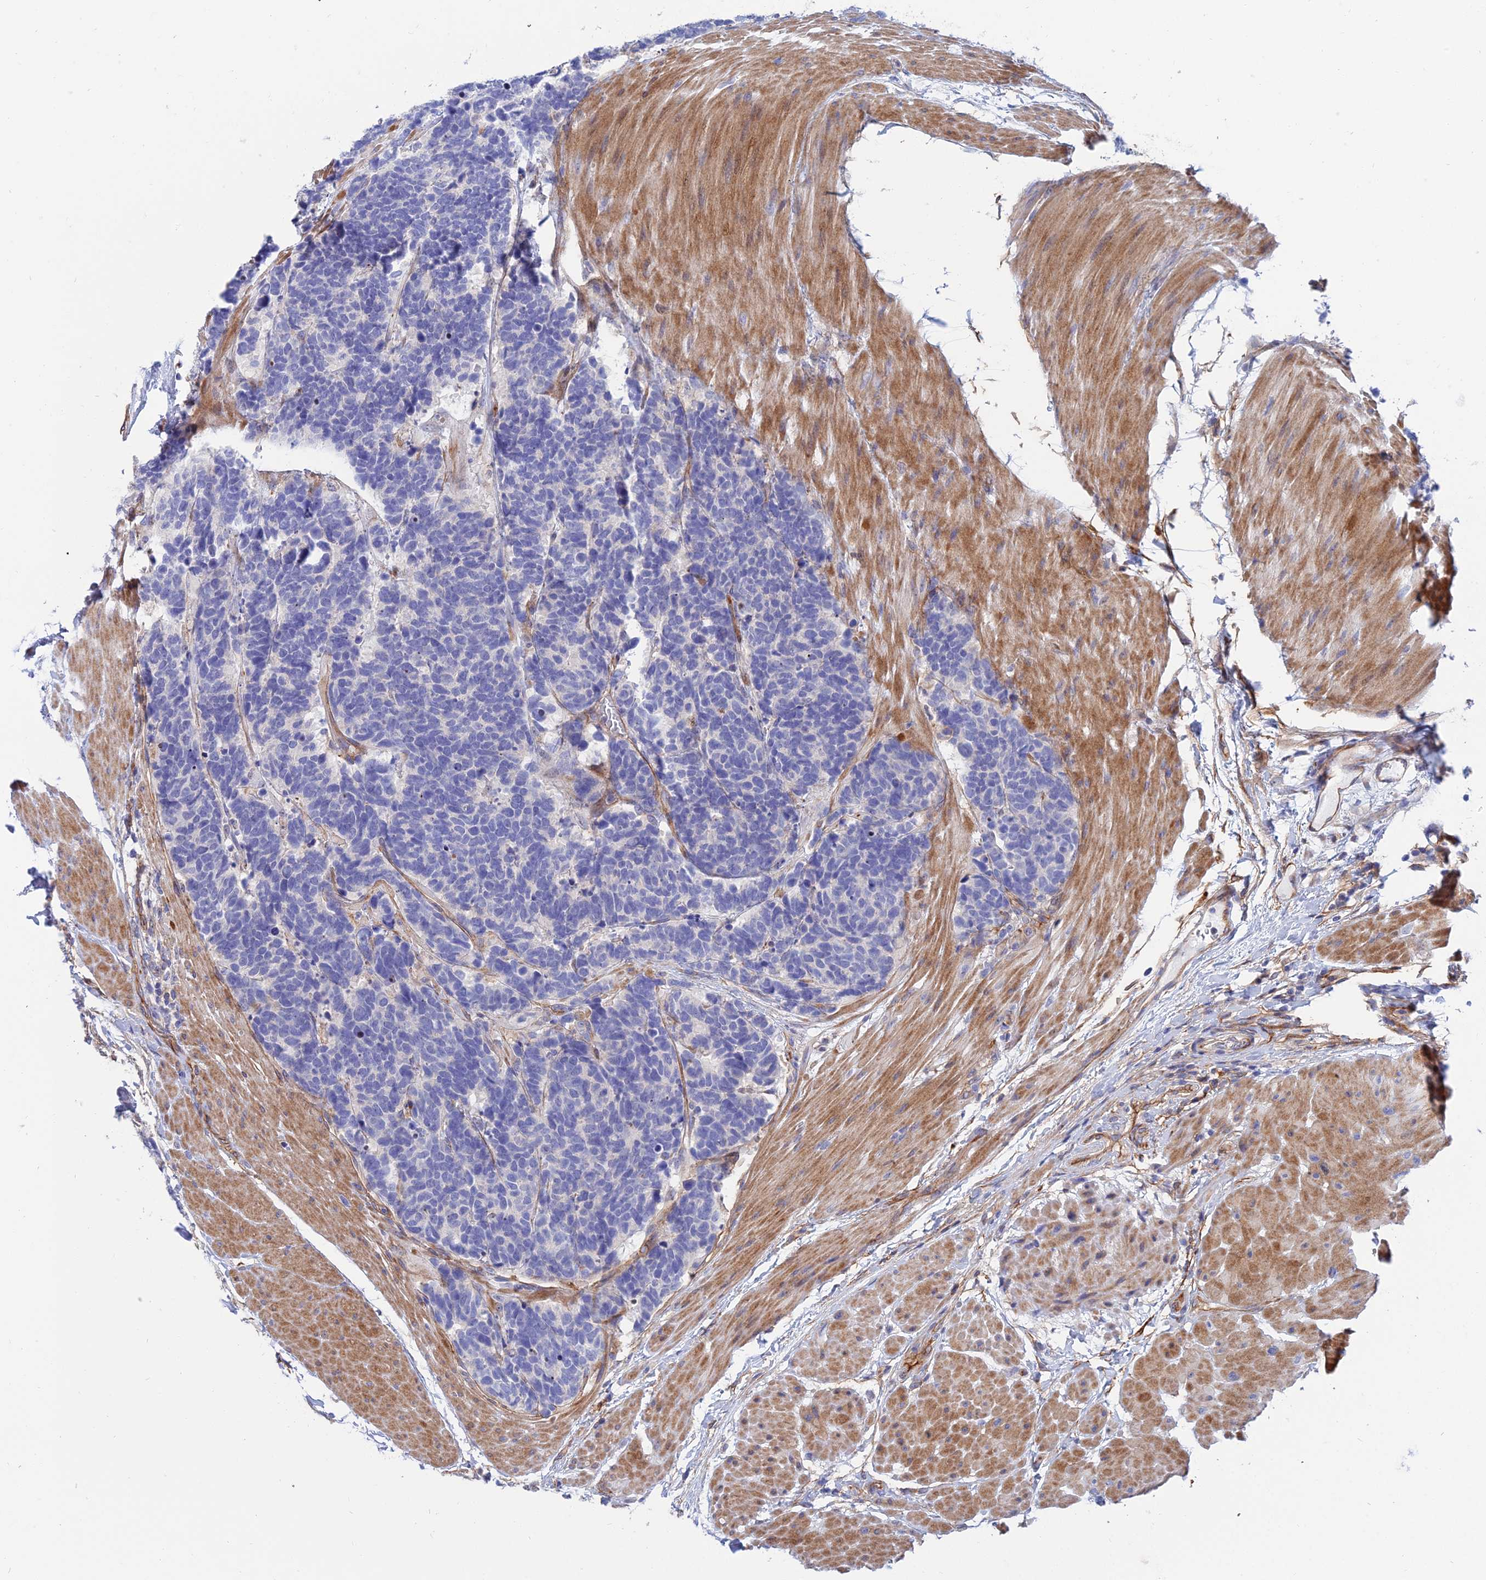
{"staining": {"intensity": "negative", "quantity": "none", "location": "none"}, "tissue": "carcinoid", "cell_type": "Tumor cells", "image_type": "cancer", "snomed": [{"axis": "morphology", "description": "Carcinoma, NOS"}, {"axis": "morphology", "description": "Carcinoid, malignant, NOS"}, {"axis": "topography", "description": "Urinary bladder"}], "caption": "This micrograph is of malignant carcinoid stained with immunohistochemistry (IHC) to label a protein in brown with the nuclei are counter-stained blue. There is no staining in tumor cells.", "gene": "TRIM43B", "patient": {"sex": "male", "age": 57}}